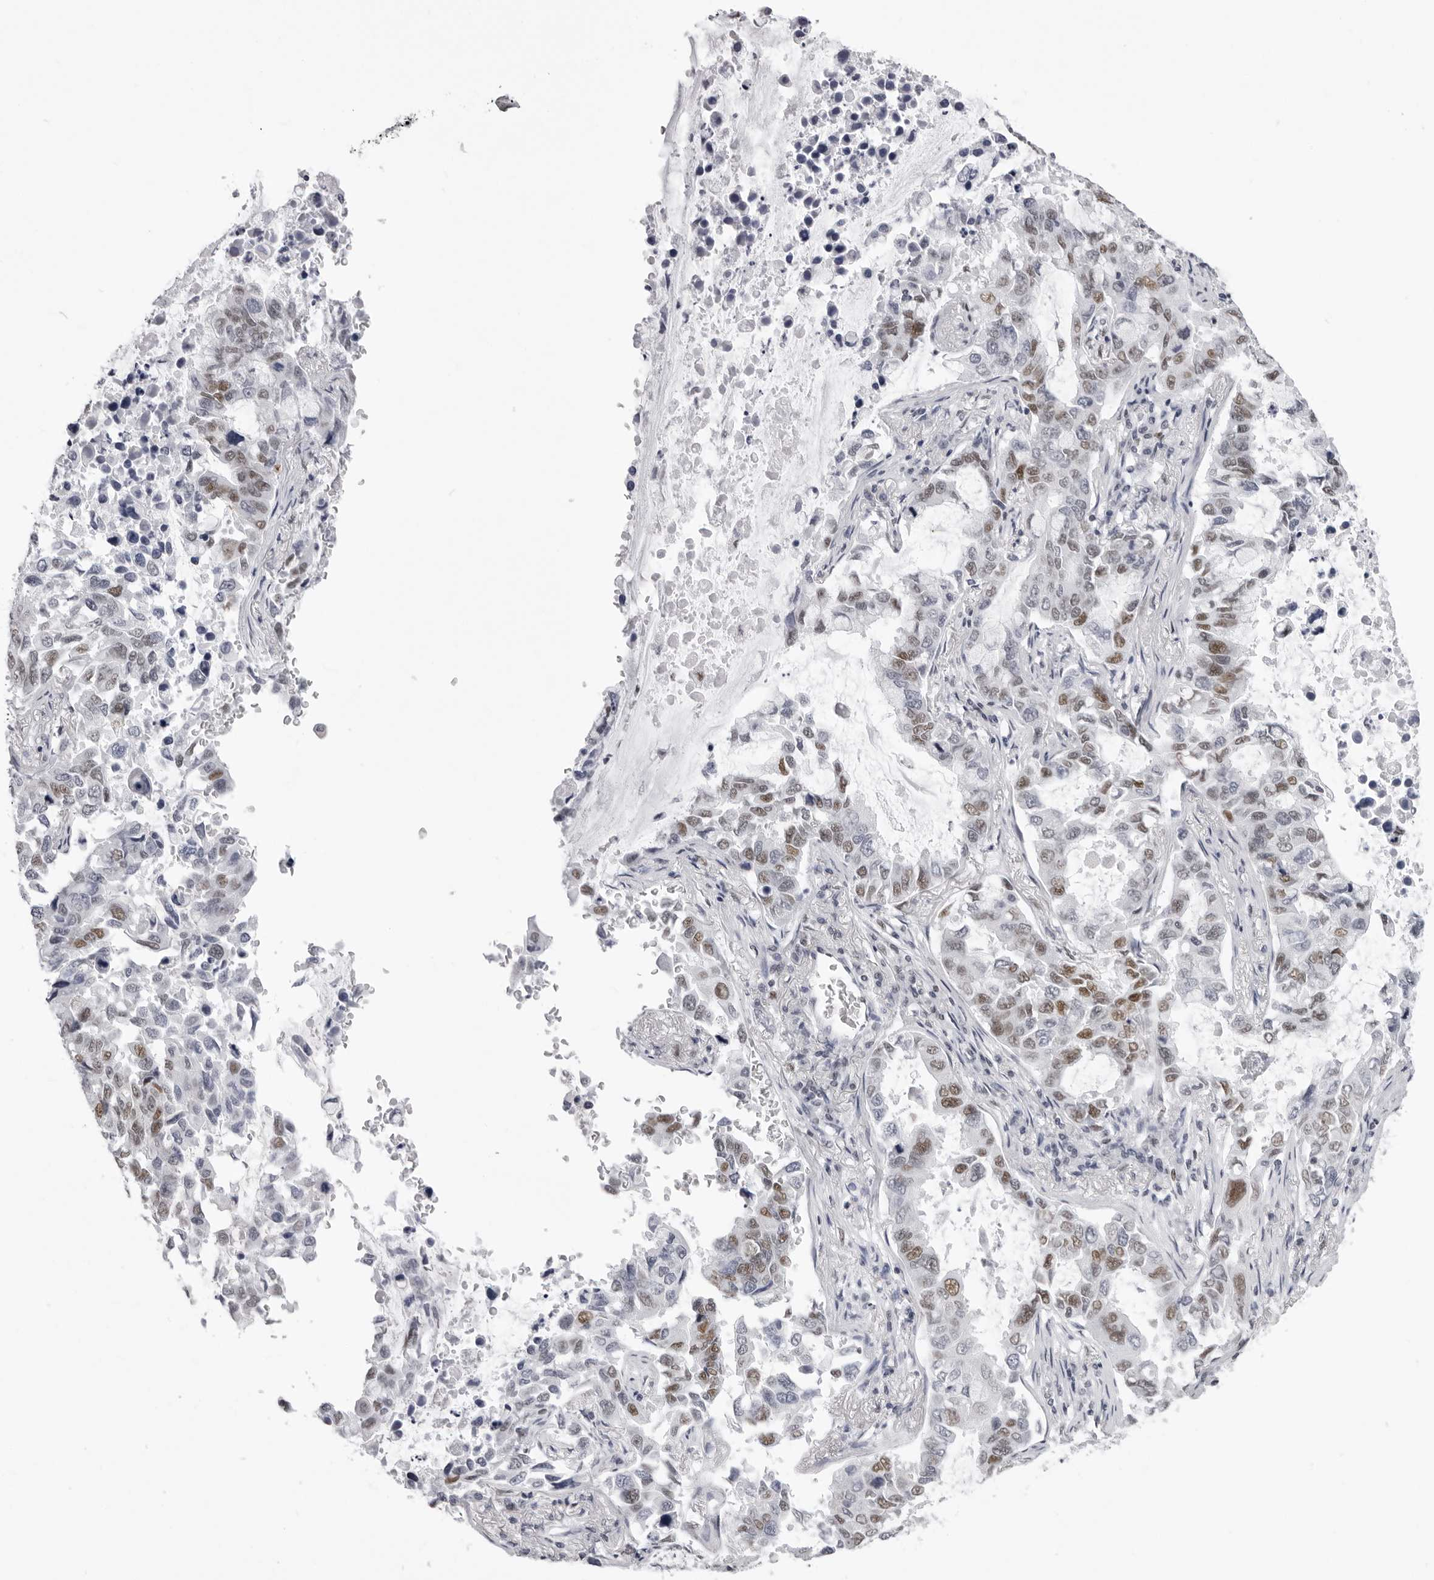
{"staining": {"intensity": "moderate", "quantity": "25%-75%", "location": "nuclear"}, "tissue": "lung cancer", "cell_type": "Tumor cells", "image_type": "cancer", "snomed": [{"axis": "morphology", "description": "Adenocarcinoma, NOS"}, {"axis": "topography", "description": "Lung"}], "caption": "Immunohistochemical staining of human lung cancer (adenocarcinoma) exhibits medium levels of moderate nuclear positivity in about 25%-75% of tumor cells.", "gene": "IRF2BP2", "patient": {"sex": "male", "age": 64}}